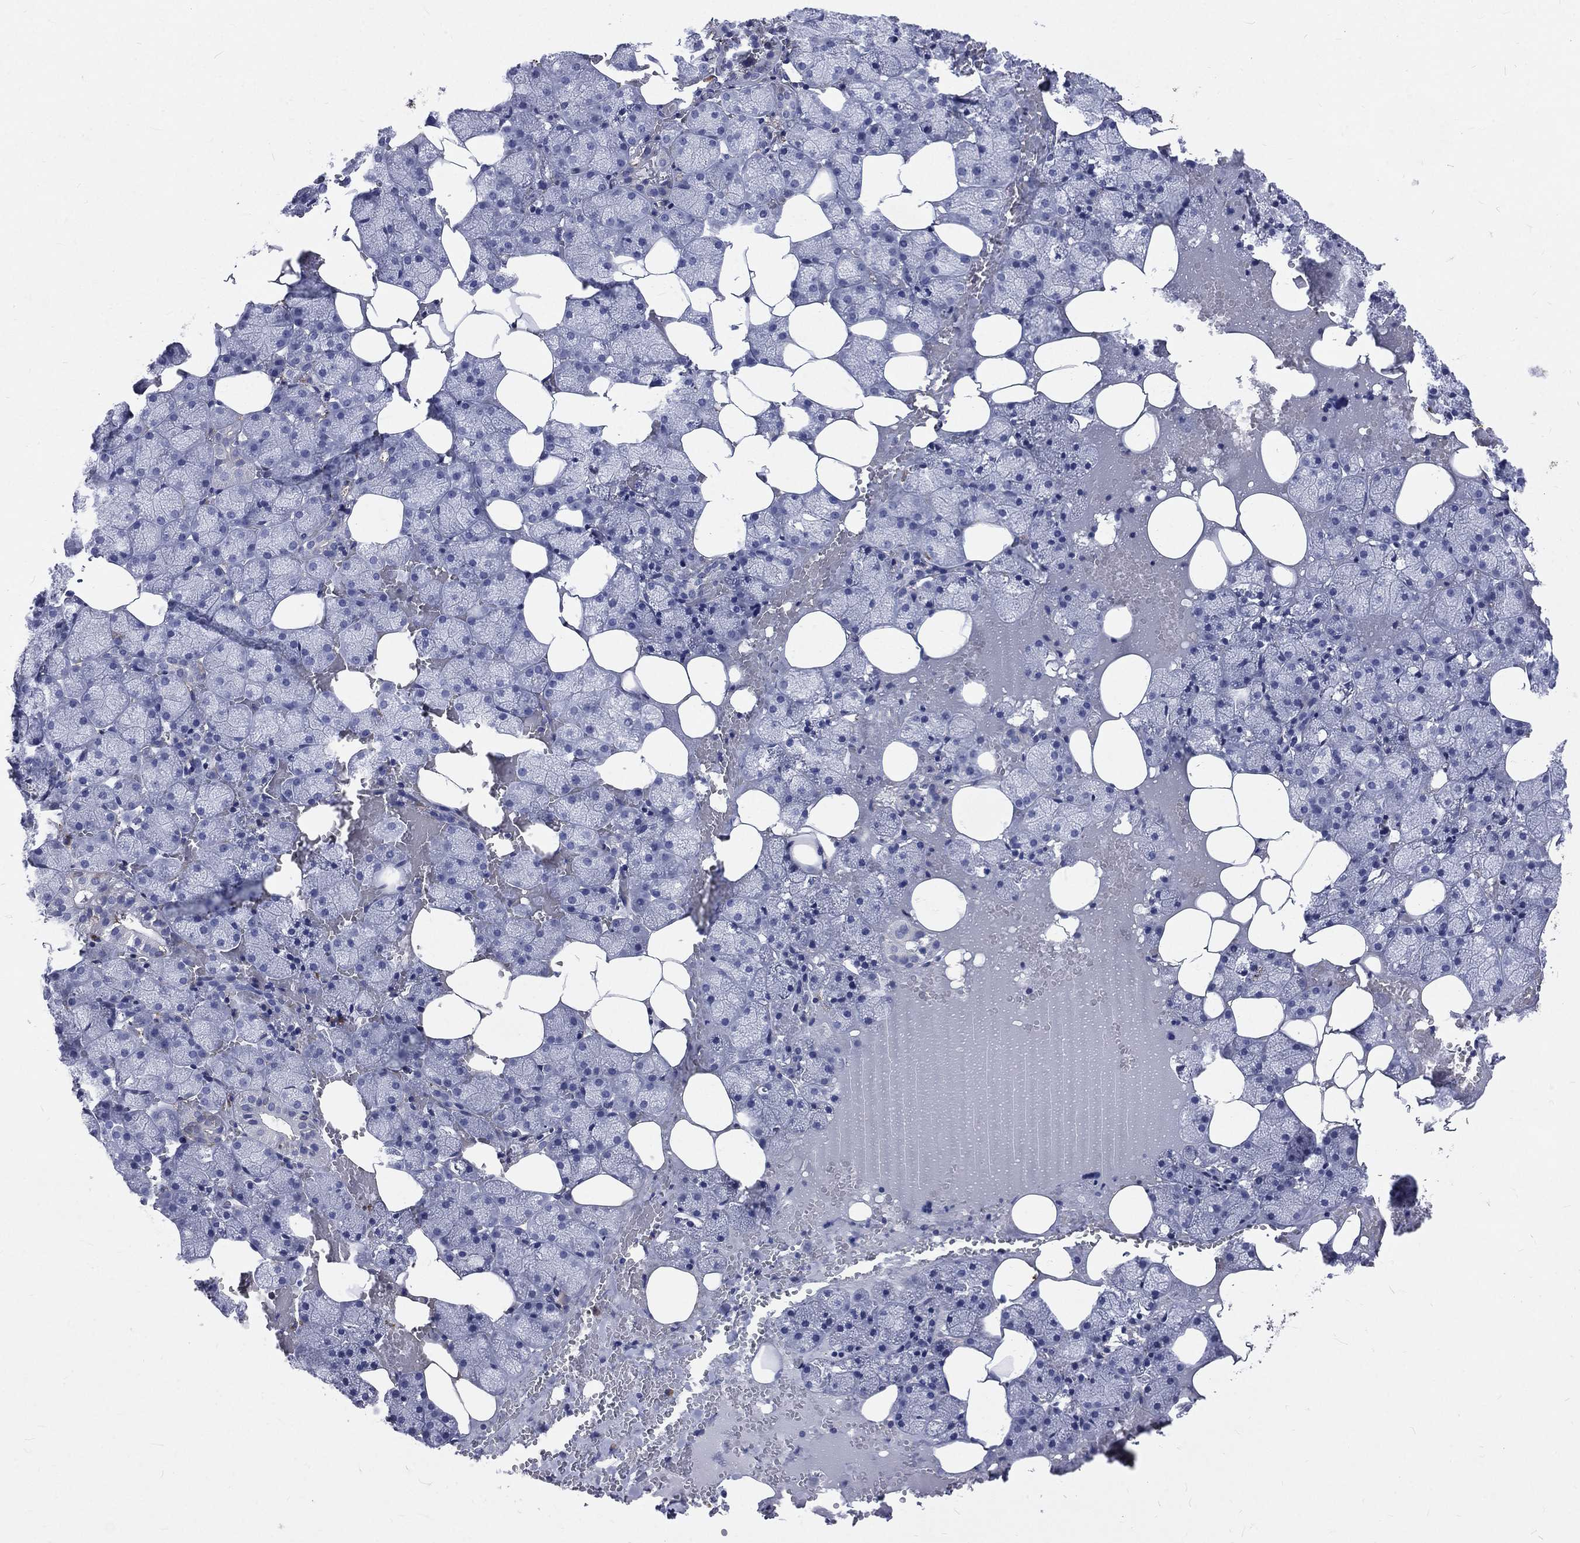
{"staining": {"intensity": "negative", "quantity": "none", "location": "none"}, "tissue": "salivary gland", "cell_type": "Glandular cells", "image_type": "normal", "snomed": [{"axis": "morphology", "description": "Normal tissue, NOS"}, {"axis": "topography", "description": "Salivary gland"}], "caption": "An immunohistochemistry photomicrograph of normal salivary gland is shown. There is no staining in glandular cells of salivary gland.", "gene": "BASP1", "patient": {"sex": "male", "age": 38}}